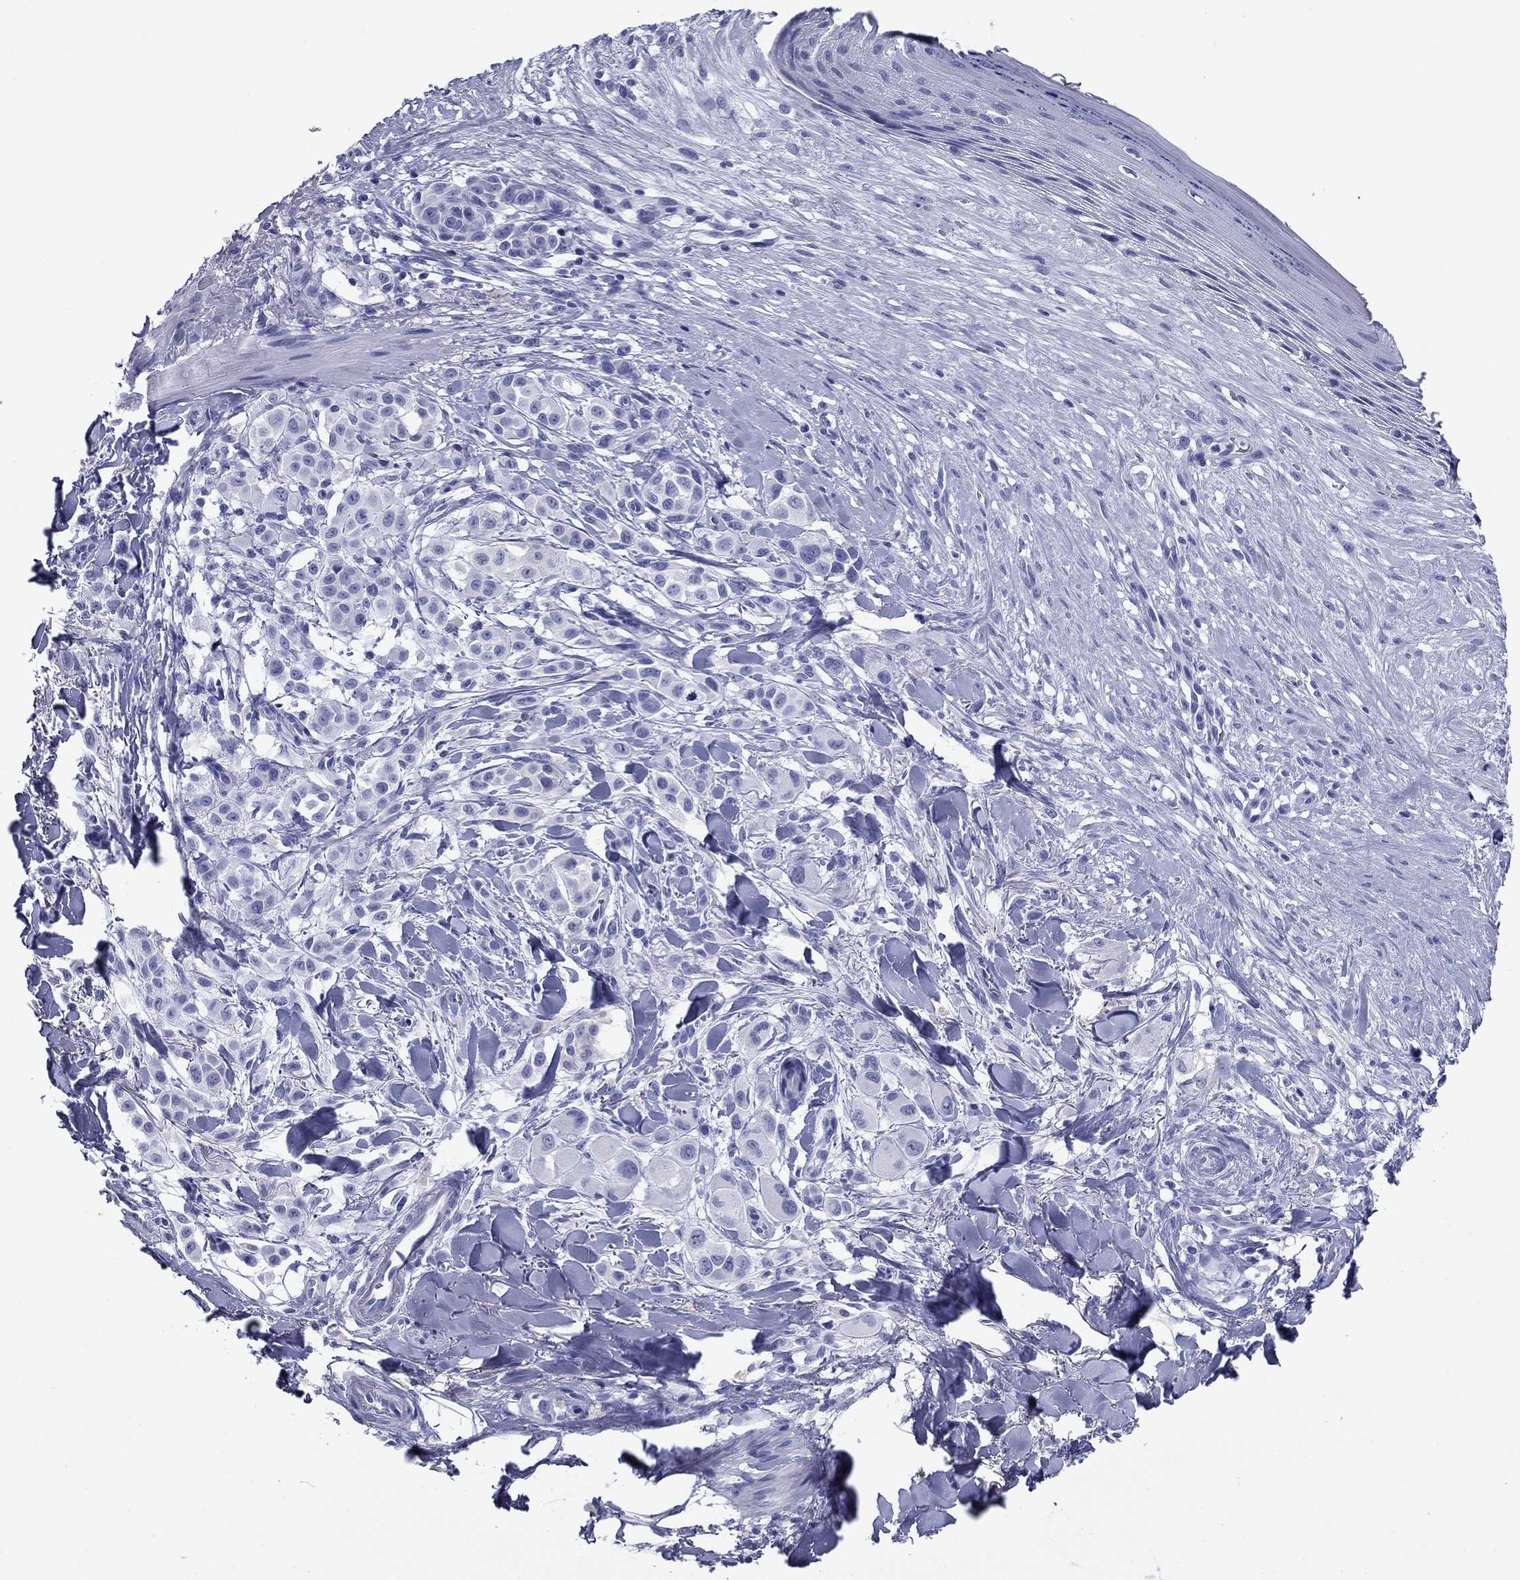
{"staining": {"intensity": "negative", "quantity": "none", "location": "none"}, "tissue": "melanoma", "cell_type": "Tumor cells", "image_type": "cancer", "snomed": [{"axis": "morphology", "description": "Malignant melanoma, NOS"}, {"axis": "topography", "description": "Skin"}], "caption": "Tumor cells are negative for protein expression in human melanoma.", "gene": "NPPA", "patient": {"sex": "male", "age": 57}}